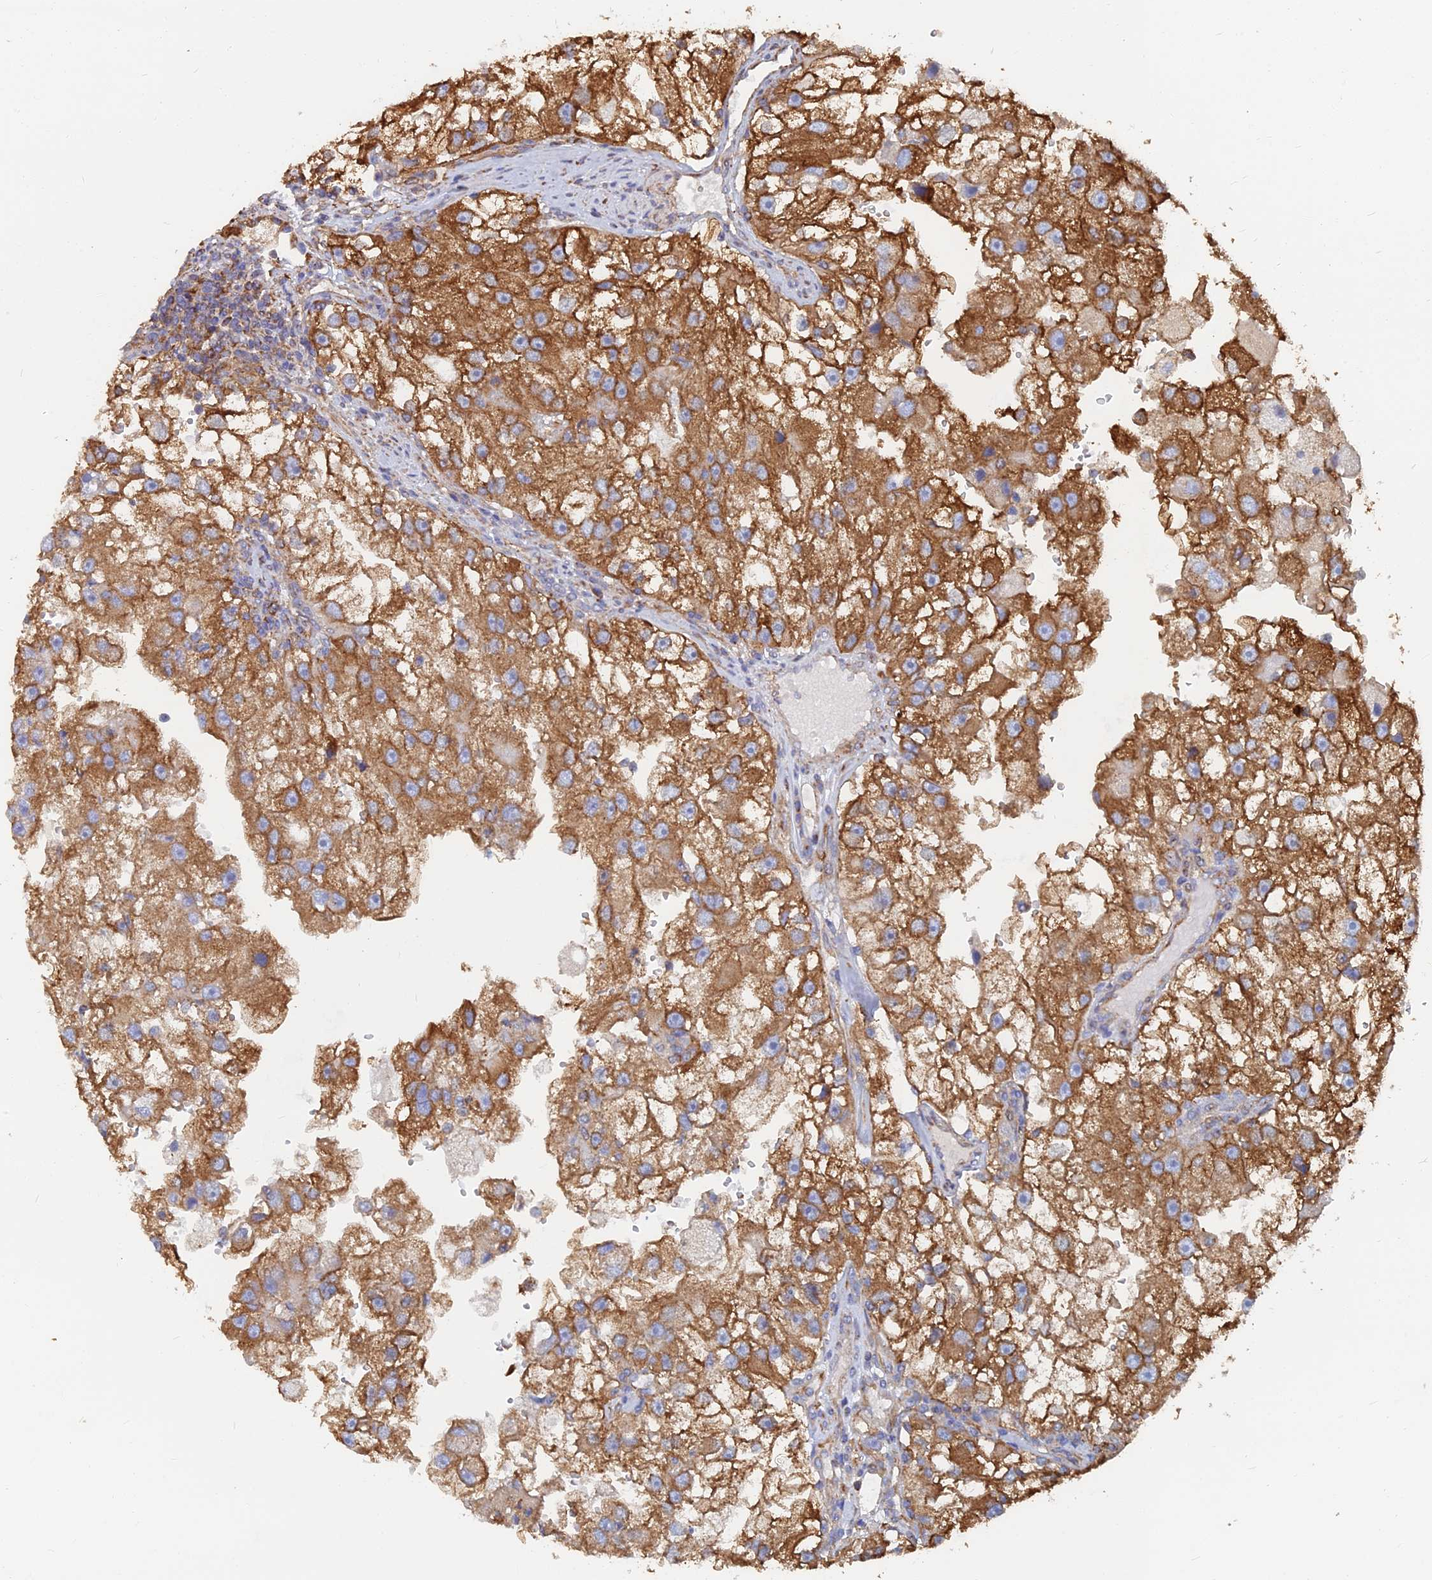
{"staining": {"intensity": "strong", "quantity": ">75%", "location": "cytoplasmic/membranous"}, "tissue": "renal cancer", "cell_type": "Tumor cells", "image_type": "cancer", "snomed": [{"axis": "morphology", "description": "Adenocarcinoma, NOS"}, {"axis": "topography", "description": "Kidney"}], "caption": "Renal adenocarcinoma was stained to show a protein in brown. There is high levels of strong cytoplasmic/membranous expression in approximately >75% of tumor cells. (Brightfield microscopy of DAB IHC at high magnification).", "gene": "GPR42", "patient": {"sex": "male", "age": 63}}